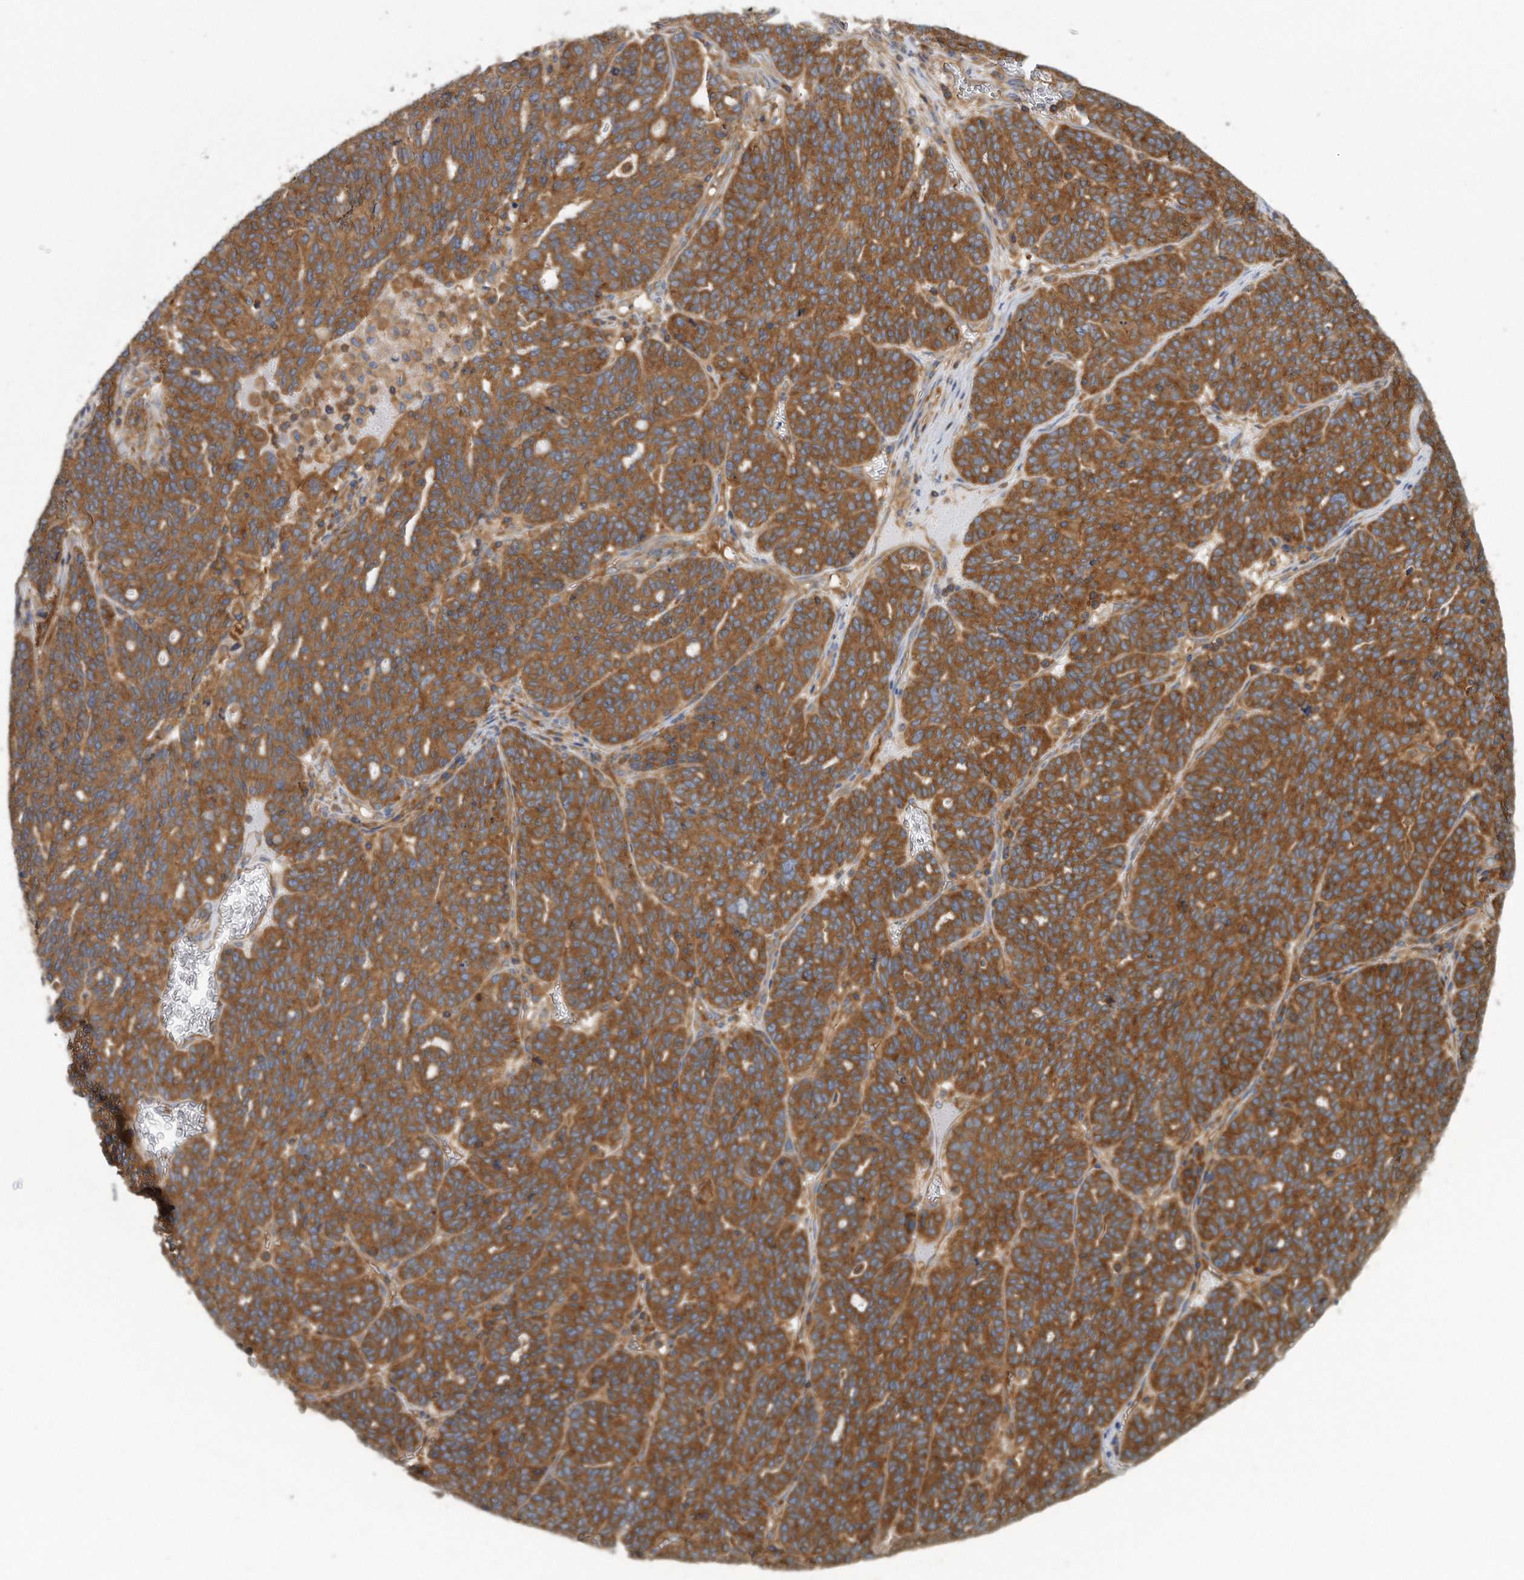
{"staining": {"intensity": "strong", "quantity": ">75%", "location": "cytoplasmic/membranous"}, "tissue": "ovarian cancer", "cell_type": "Tumor cells", "image_type": "cancer", "snomed": [{"axis": "morphology", "description": "Cystadenocarcinoma, serous, NOS"}, {"axis": "topography", "description": "Ovary"}], "caption": "Immunohistochemistry (IHC) photomicrograph of ovarian cancer stained for a protein (brown), which shows high levels of strong cytoplasmic/membranous staining in approximately >75% of tumor cells.", "gene": "EIF3I", "patient": {"sex": "female", "age": 59}}